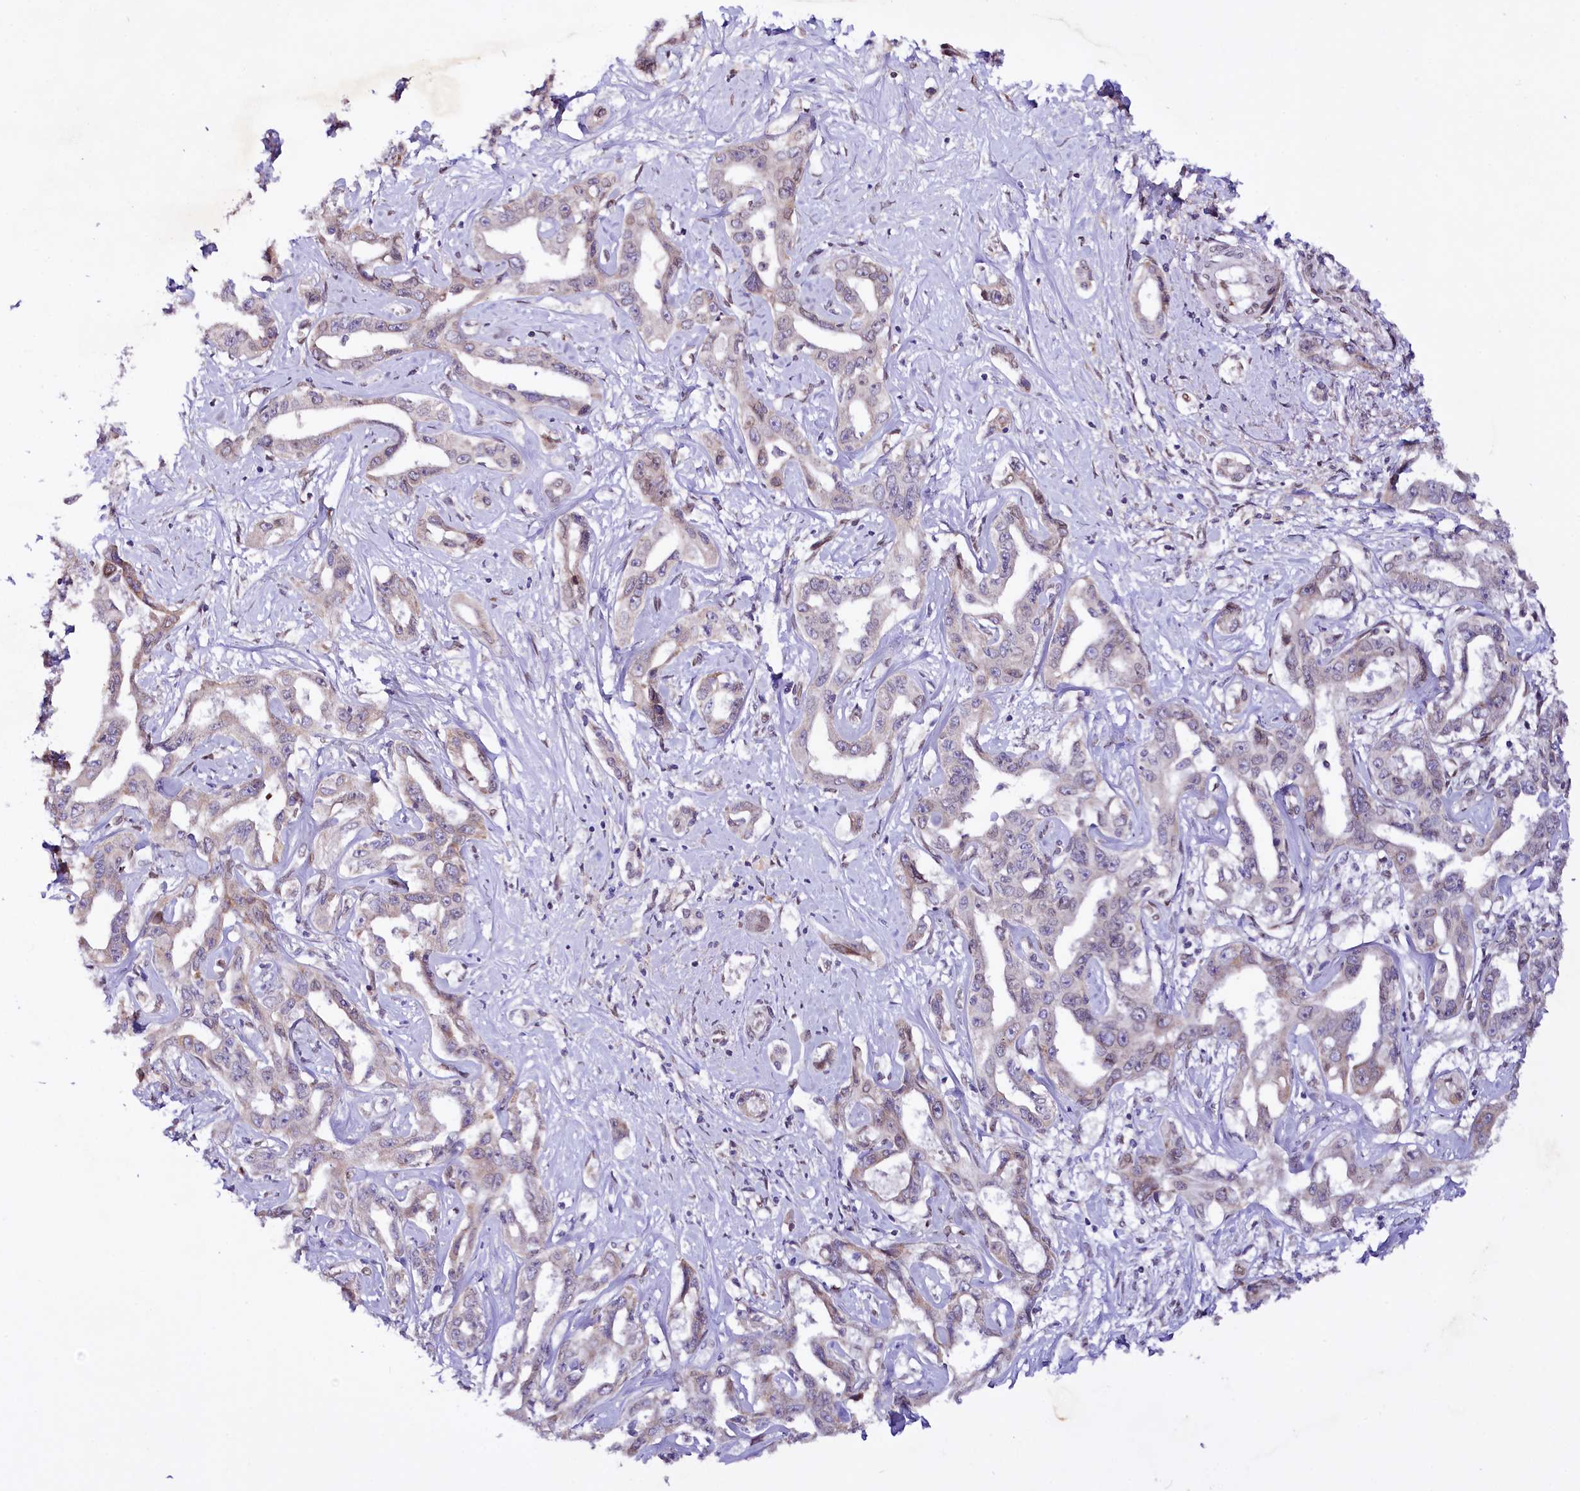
{"staining": {"intensity": "weak", "quantity": "<25%", "location": "cytoplasmic/membranous"}, "tissue": "liver cancer", "cell_type": "Tumor cells", "image_type": "cancer", "snomed": [{"axis": "morphology", "description": "Cholangiocarcinoma"}, {"axis": "topography", "description": "Liver"}], "caption": "This is a histopathology image of immunohistochemistry (IHC) staining of liver cancer, which shows no staining in tumor cells.", "gene": "ZNF226", "patient": {"sex": "male", "age": 59}}